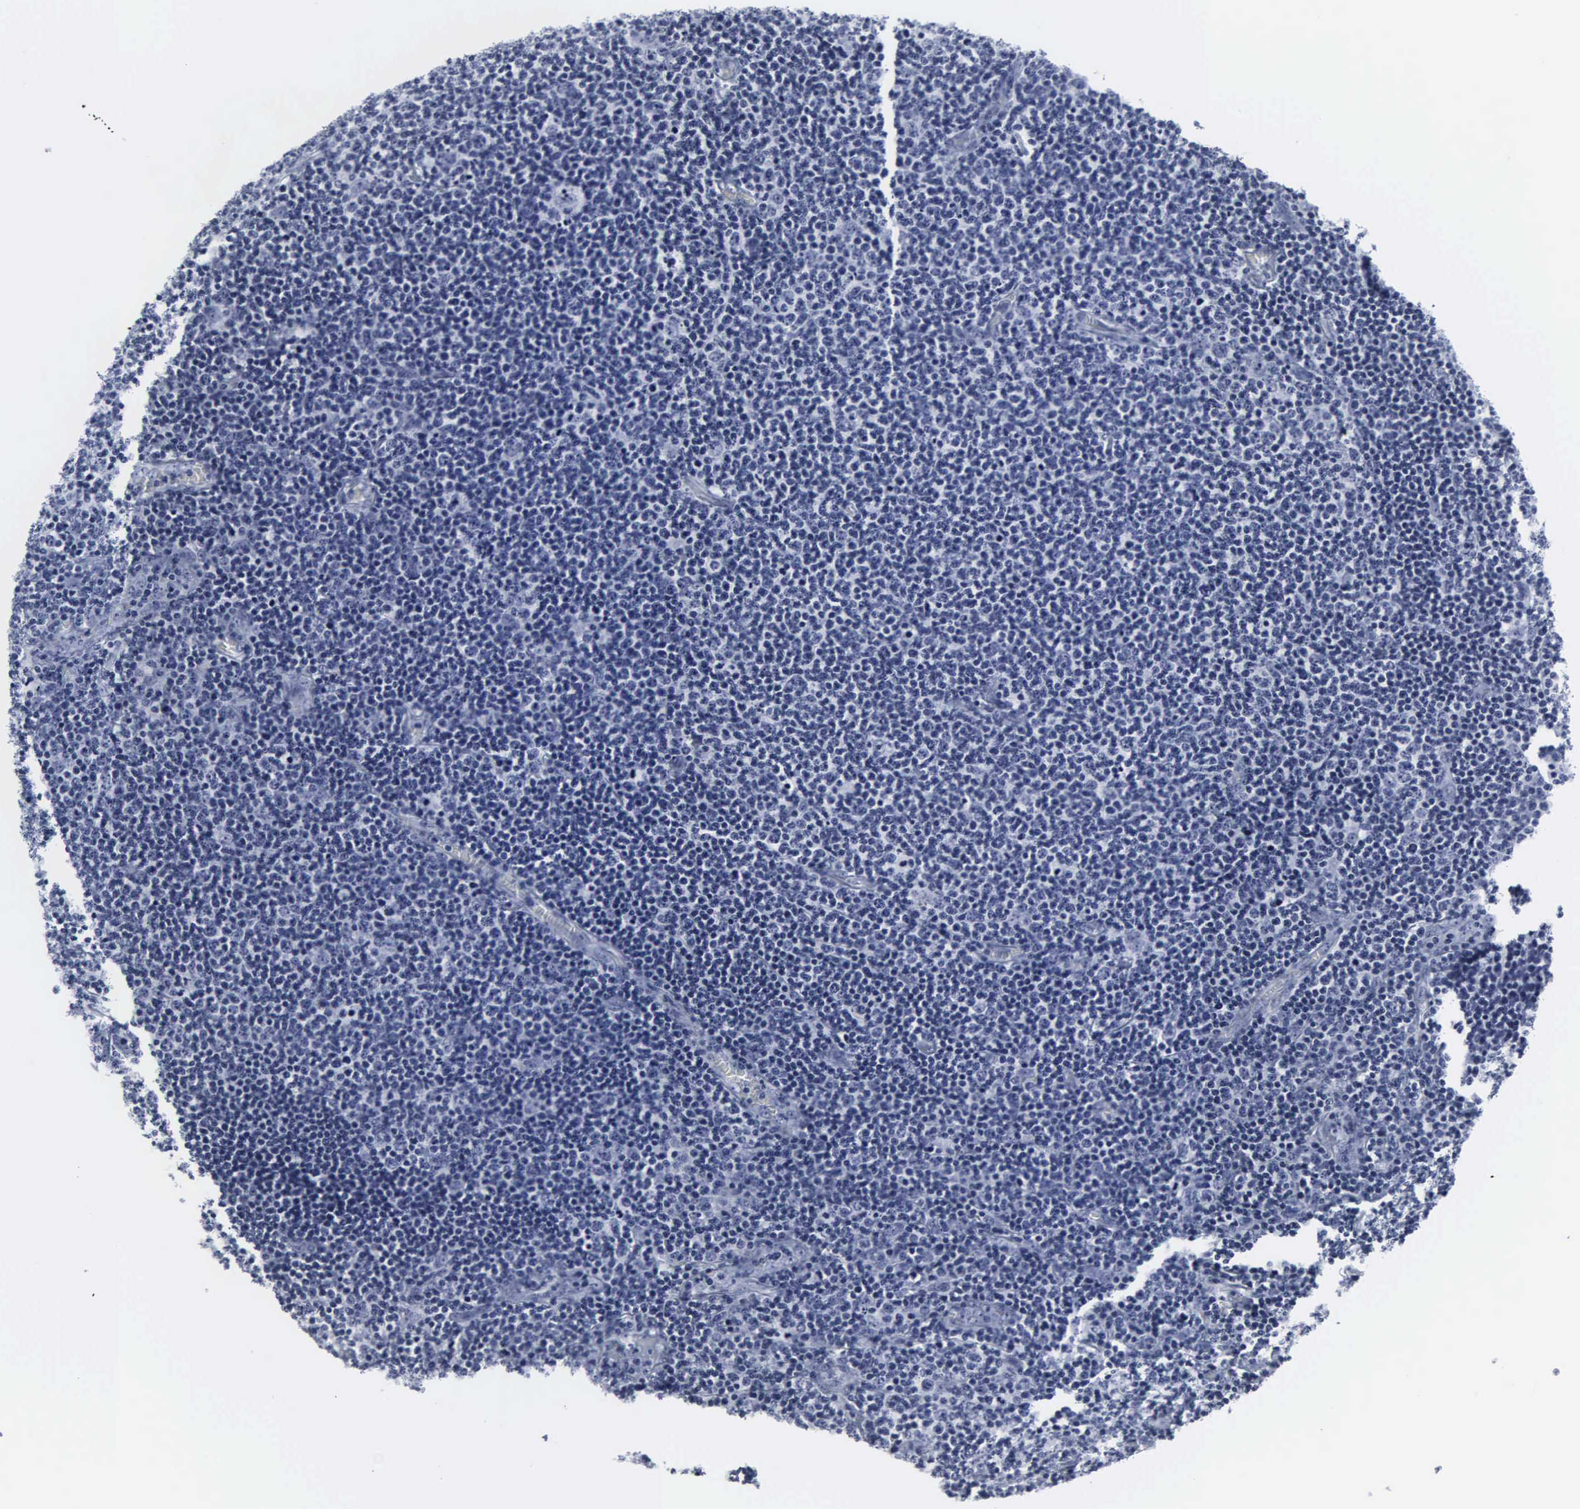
{"staining": {"intensity": "negative", "quantity": "none", "location": "none"}, "tissue": "lymphoma", "cell_type": "Tumor cells", "image_type": "cancer", "snomed": [{"axis": "morphology", "description": "Malignant lymphoma, non-Hodgkin's type, Low grade"}, {"axis": "topography", "description": "Lymph node"}], "caption": "DAB (3,3'-diaminobenzidine) immunohistochemical staining of lymphoma demonstrates no significant staining in tumor cells.", "gene": "DGCR2", "patient": {"sex": "male", "age": 74}}